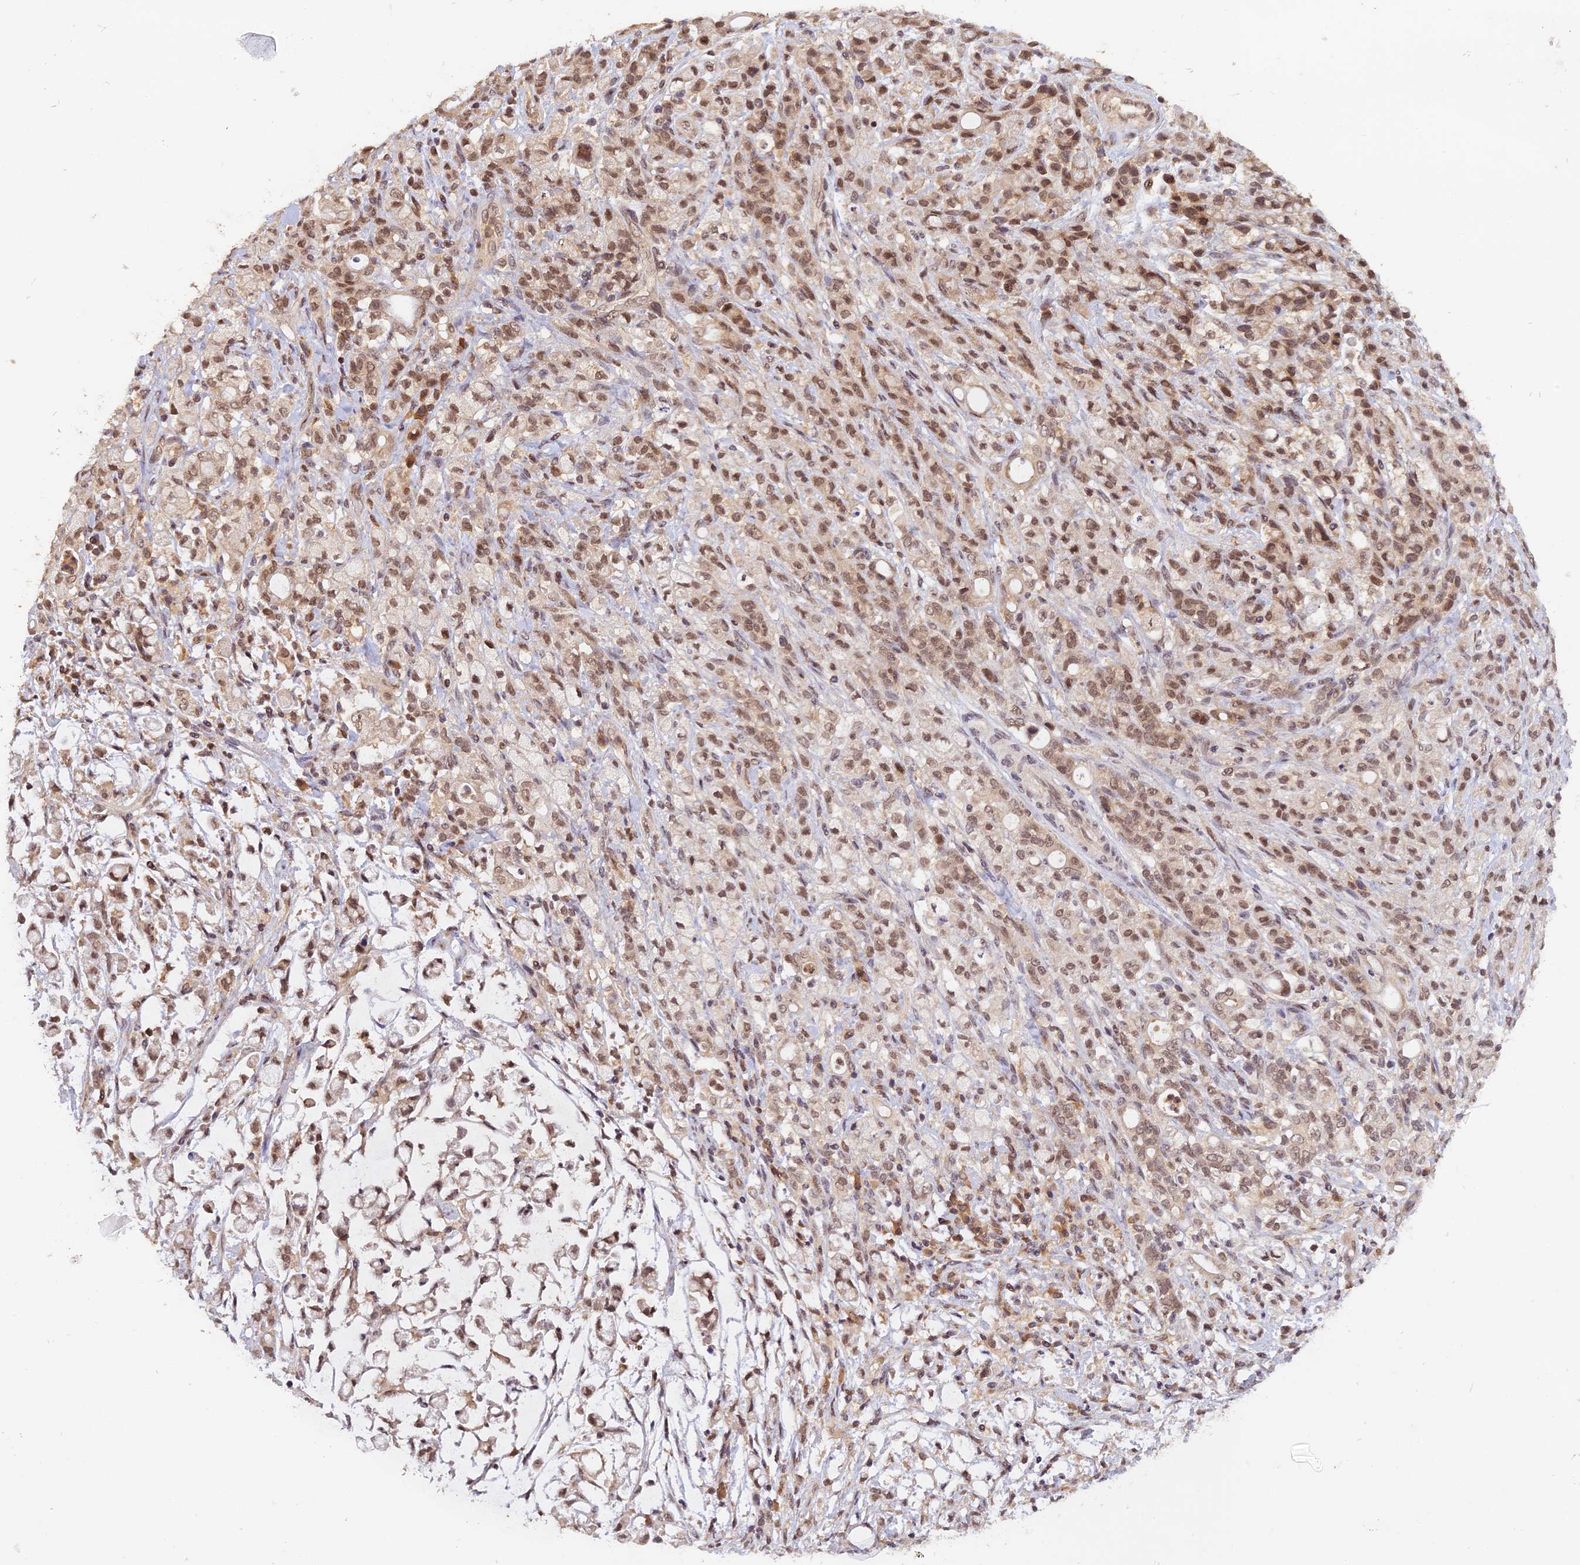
{"staining": {"intensity": "moderate", "quantity": ">75%", "location": "nuclear"}, "tissue": "stomach cancer", "cell_type": "Tumor cells", "image_type": "cancer", "snomed": [{"axis": "morphology", "description": "Adenocarcinoma, NOS"}, {"axis": "topography", "description": "Stomach"}], "caption": "Moderate nuclear protein staining is identified in approximately >75% of tumor cells in stomach adenocarcinoma.", "gene": "ZNF436", "patient": {"sex": "female", "age": 60}}